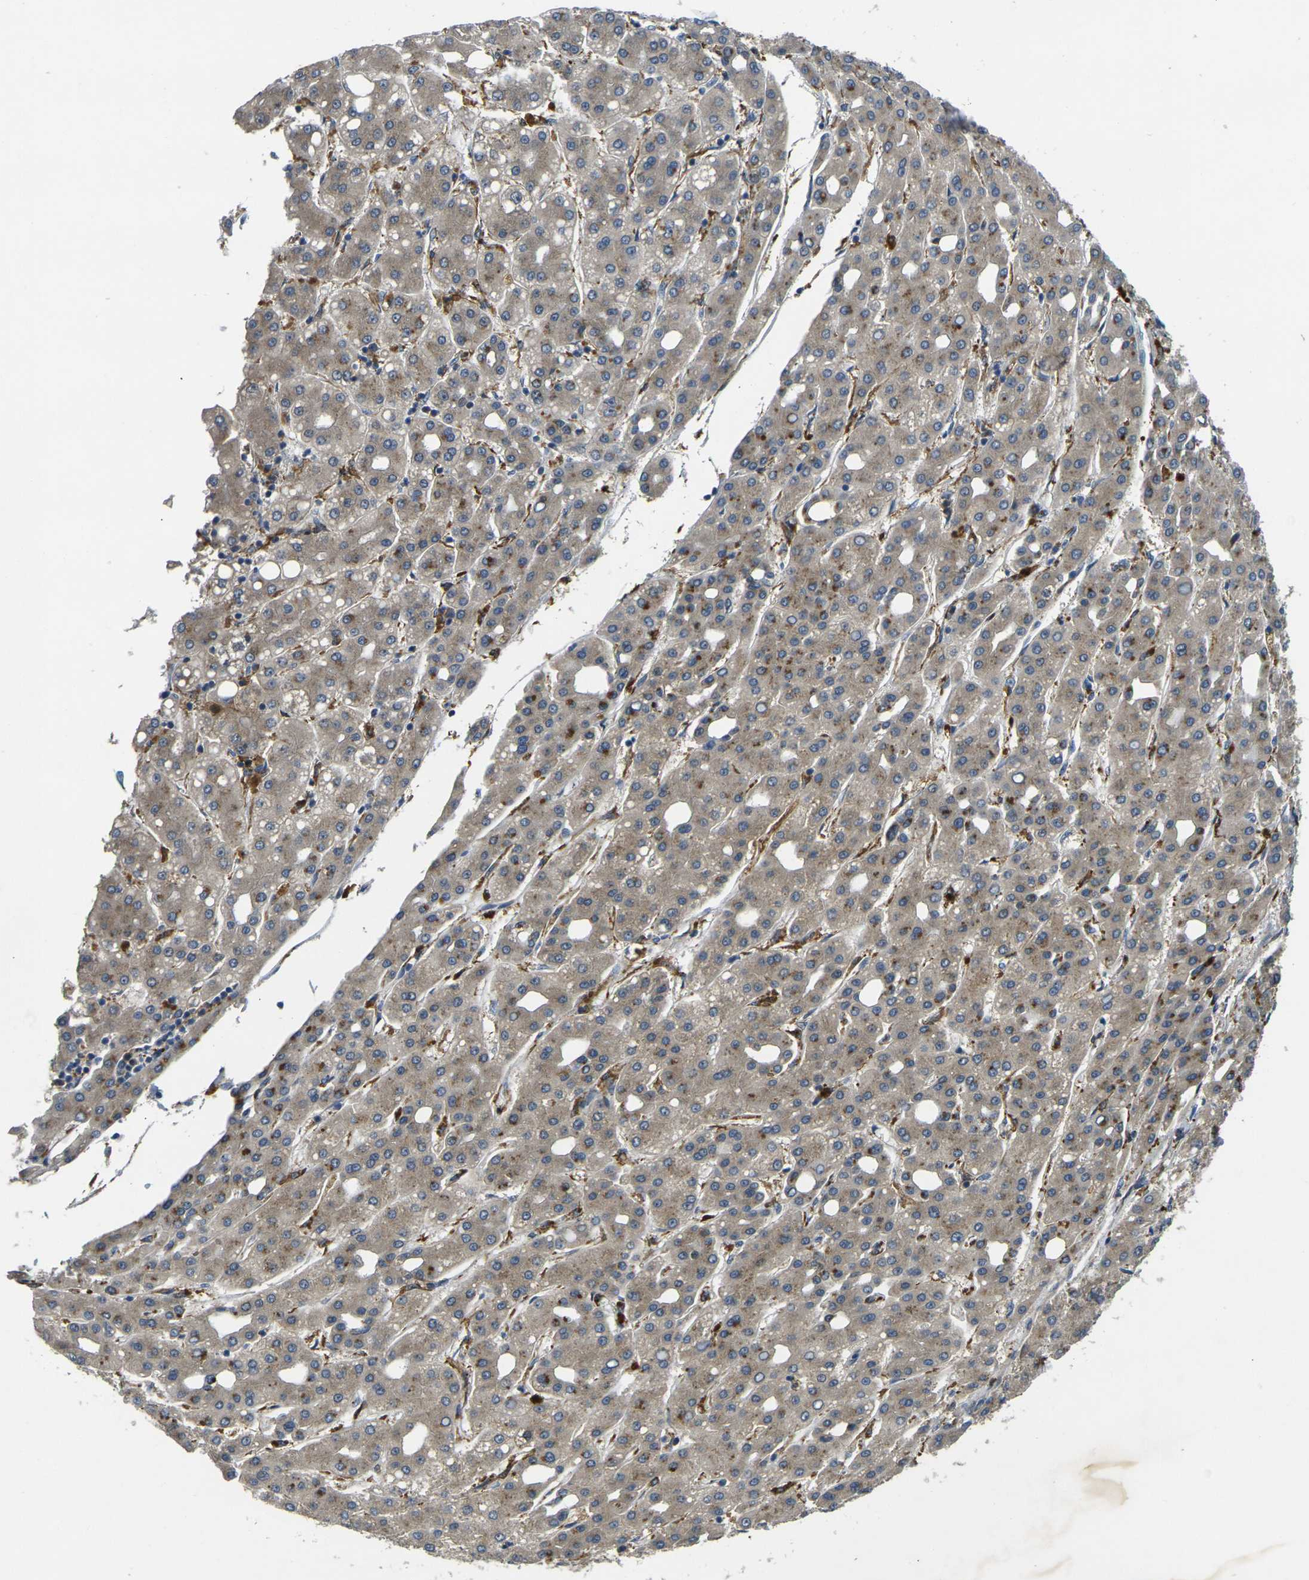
{"staining": {"intensity": "weak", "quantity": ">75%", "location": "cytoplasmic/membranous"}, "tissue": "liver cancer", "cell_type": "Tumor cells", "image_type": "cancer", "snomed": [{"axis": "morphology", "description": "Carcinoma, Hepatocellular, NOS"}, {"axis": "topography", "description": "Liver"}], "caption": "Protein expression by immunohistochemistry demonstrates weak cytoplasmic/membranous staining in about >75% of tumor cells in hepatocellular carcinoma (liver). Using DAB (3,3'-diaminobenzidine) (brown) and hematoxylin (blue) stains, captured at high magnification using brightfield microscopy.", "gene": "PIGL", "patient": {"sex": "male", "age": 65}}